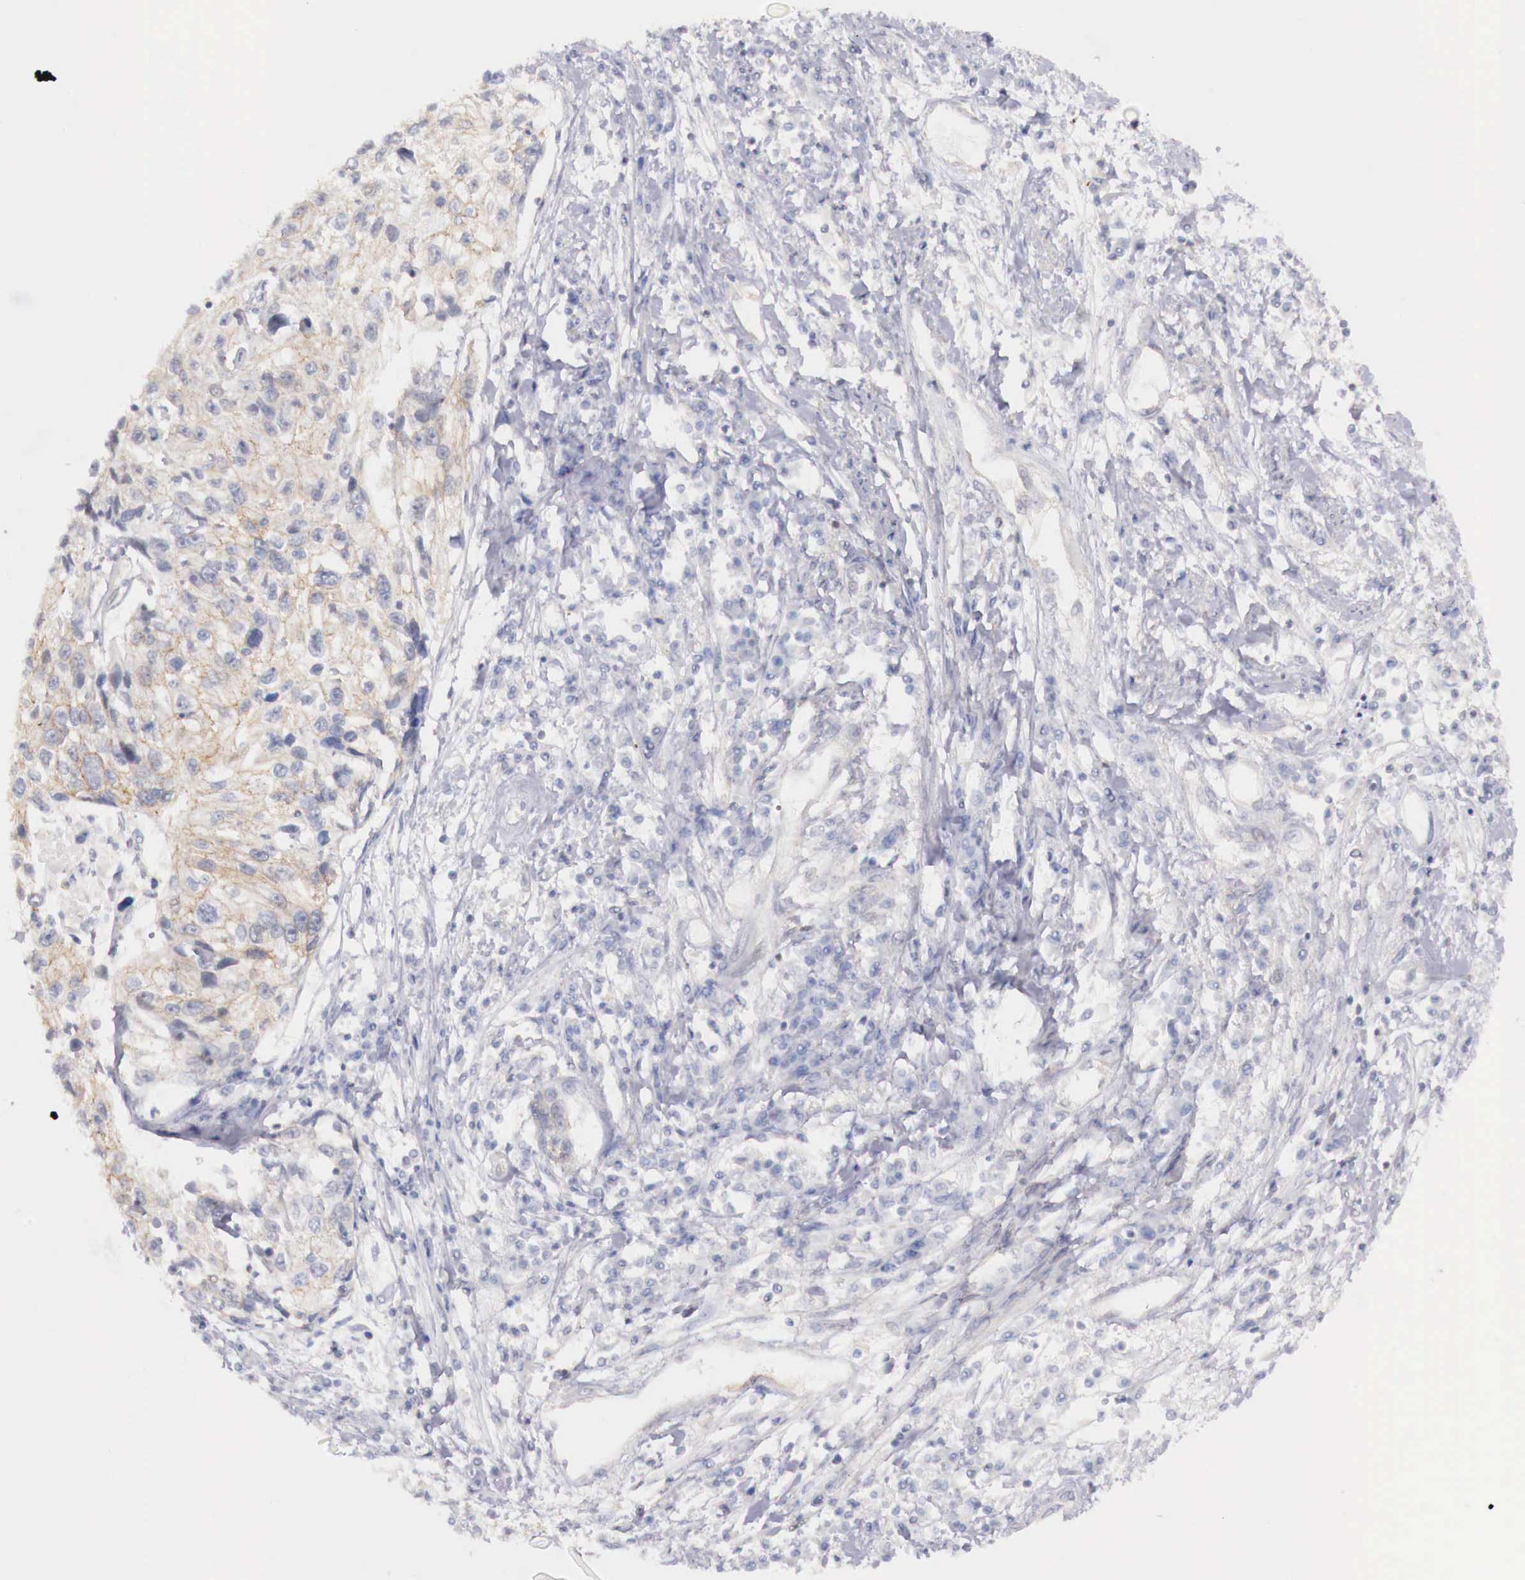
{"staining": {"intensity": "negative", "quantity": "none", "location": "none"}, "tissue": "cervical cancer", "cell_type": "Tumor cells", "image_type": "cancer", "snomed": [{"axis": "morphology", "description": "Squamous cell carcinoma, NOS"}, {"axis": "topography", "description": "Cervix"}], "caption": "The immunohistochemistry image has no significant expression in tumor cells of squamous cell carcinoma (cervical) tissue.", "gene": "TRIM13", "patient": {"sex": "female", "age": 57}}